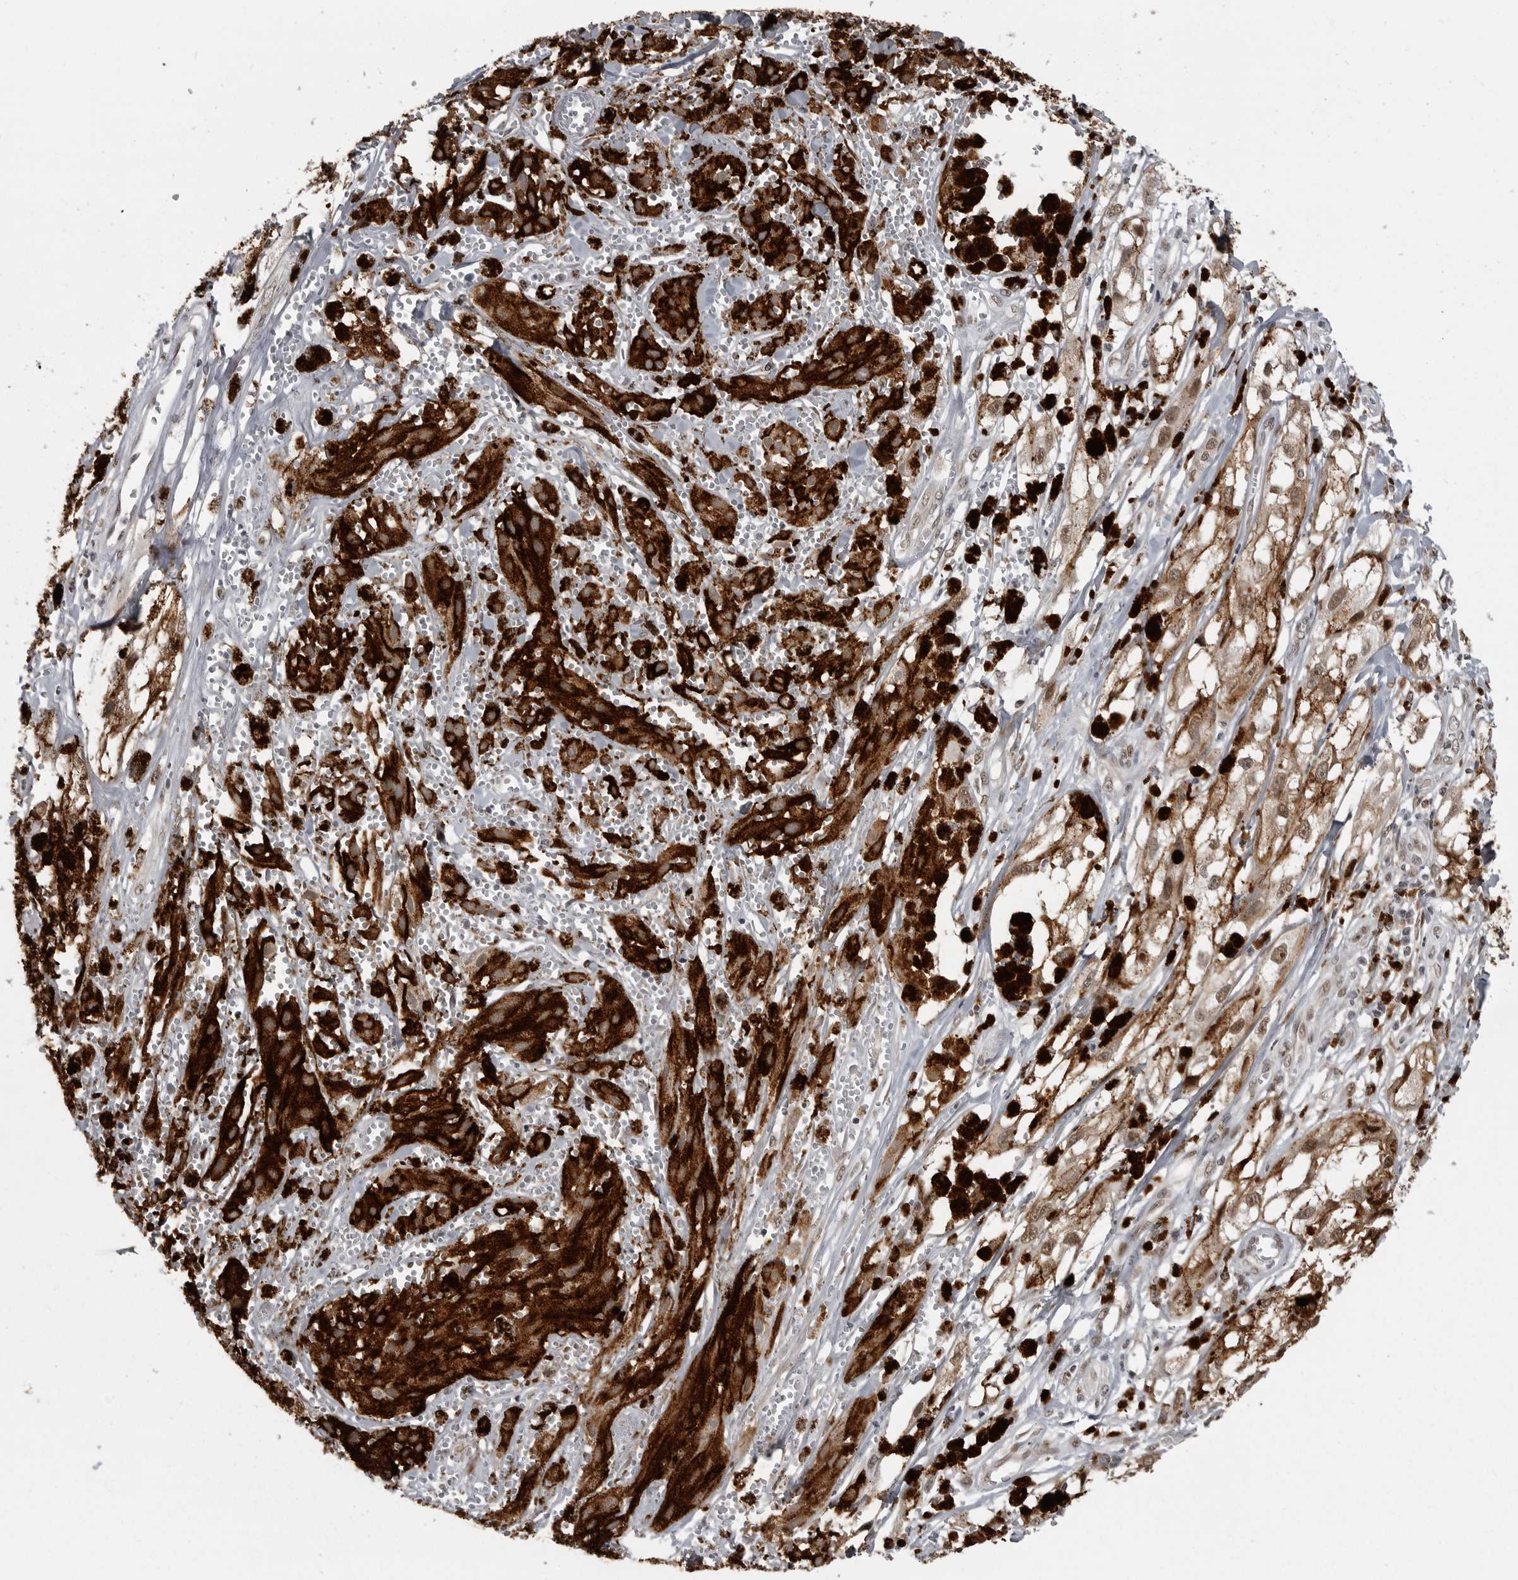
{"staining": {"intensity": "negative", "quantity": "none", "location": "none"}, "tissue": "melanoma", "cell_type": "Tumor cells", "image_type": "cancer", "snomed": [{"axis": "morphology", "description": "Malignant melanoma, NOS"}, {"axis": "topography", "description": "Skin"}], "caption": "This is a photomicrograph of immunohistochemistry staining of malignant melanoma, which shows no expression in tumor cells. (DAB (3,3'-diaminobenzidine) IHC visualized using brightfield microscopy, high magnification).", "gene": "C8orf58", "patient": {"sex": "male", "age": 88}}